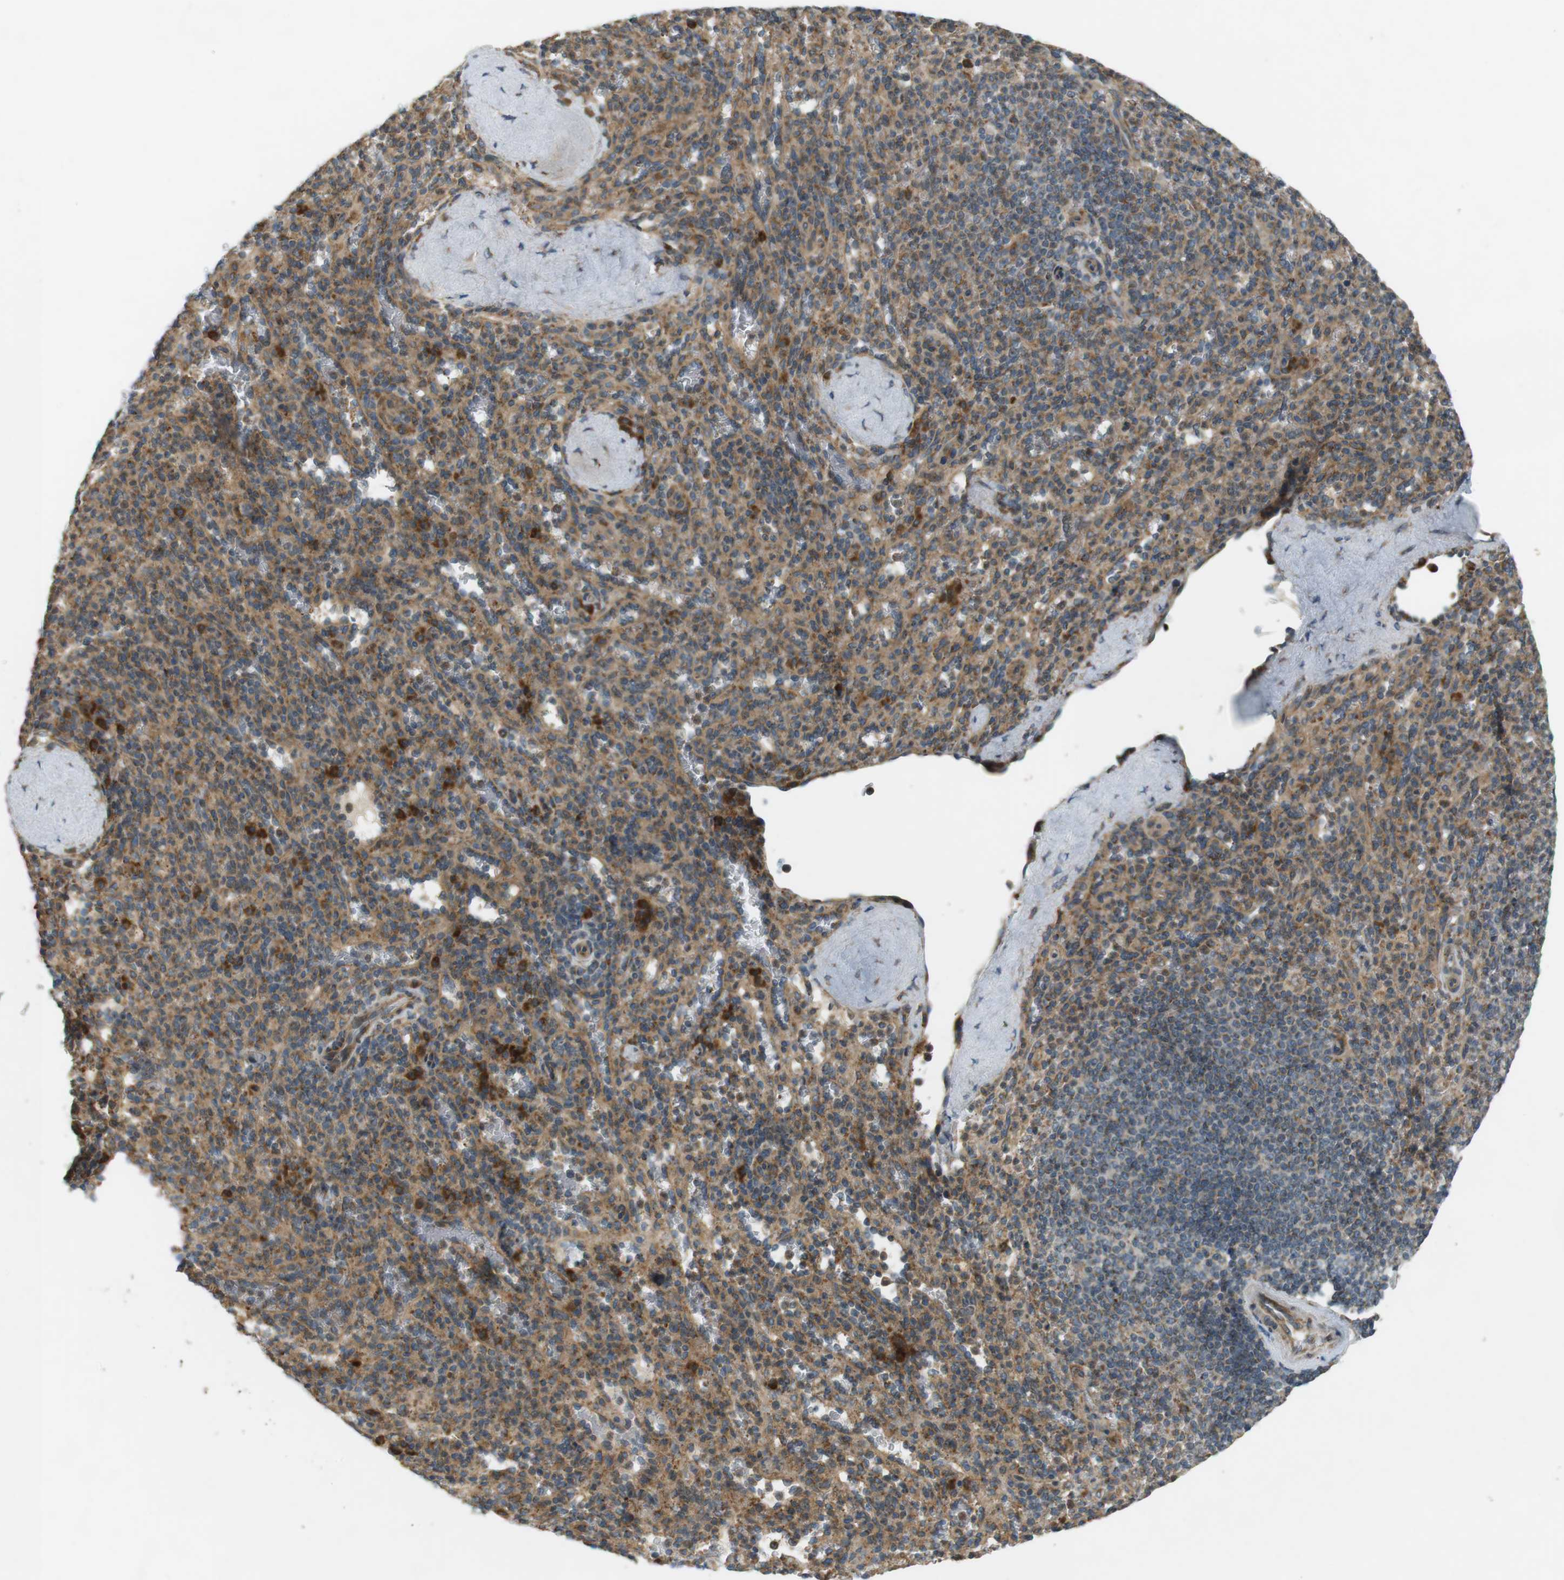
{"staining": {"intensity": "moderate", "quantity": ">75%", "location": "cytoplasmic/membranous"}, "tissue": "spleen", "cell_type": "Cells in red pulp", "image_type": "normal", "snomed": [{"axis": "morphology", "description": "Normal tissue, NOS"}, {"axis": "topography", "description": "Spleen"}], "caption": "Spleen stained with immunohistochemistry (IHC) displays moderate cytoplasmic/membranous staining in approximately >75% of cells in red pulp. (Stains: DAB (3,3'-diaminobenzidine) in brown, nuclei in blue, Microscopy: brightfield microscopy at high magnification).", "gene": "SLC41A1", "patient": {"sex": "male", "age": 36}}